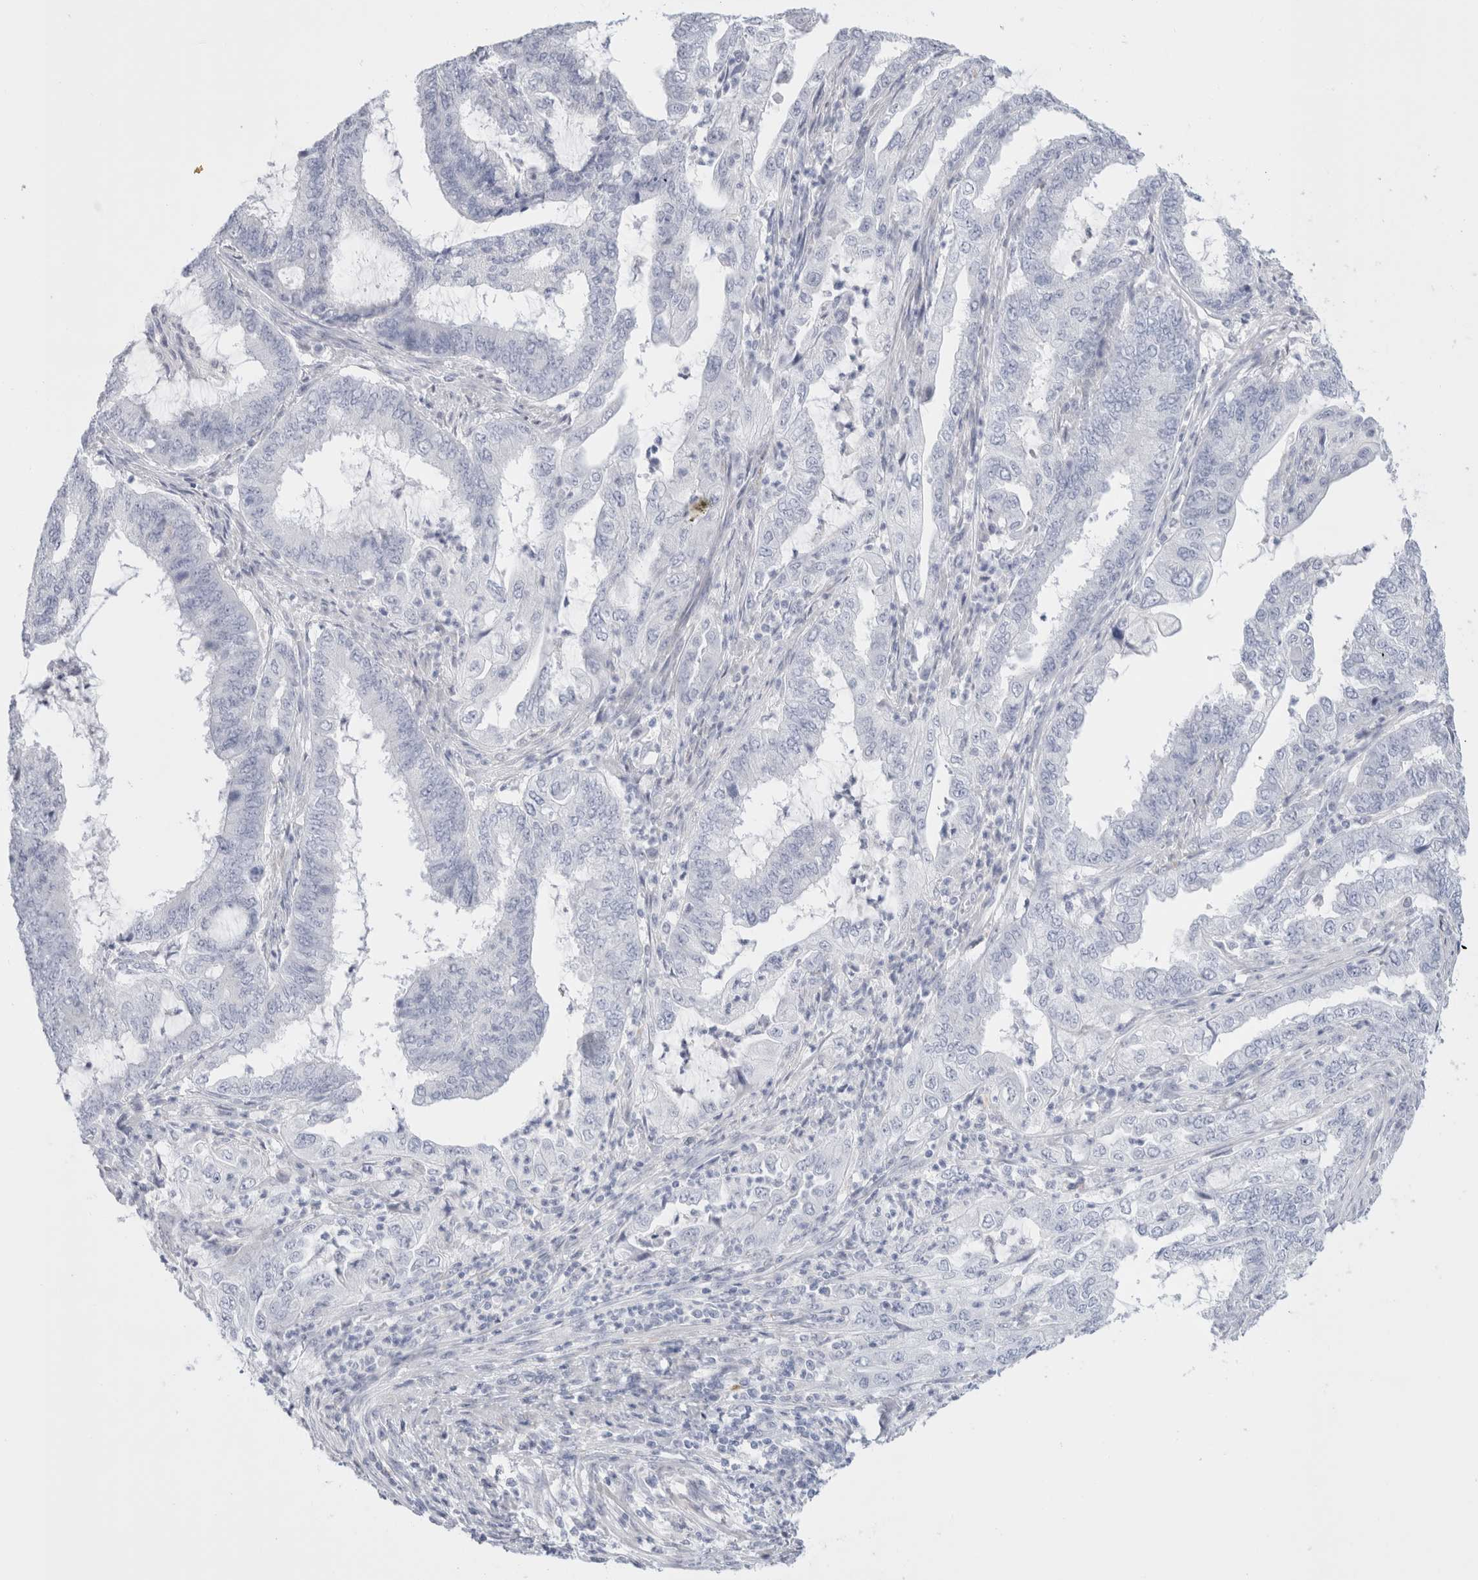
{"staining": {"intensity": "negative", "quantity": "none", "location": "none"}, "tissue": "endometrial cancer", "cell_type": "Tumor cells", "image_type": "cancer", "snomed": [{"axis": "morphology", "description": "Adenocarcinoma, NOS"}, {"axis": "topography", "description": "Endometrium"}], "caption": "A micrograph of human endometrial cancer is negative for staining in tumor cells.", "gene": "MUC15", "patient": {"sex": "female", "age": 51}}